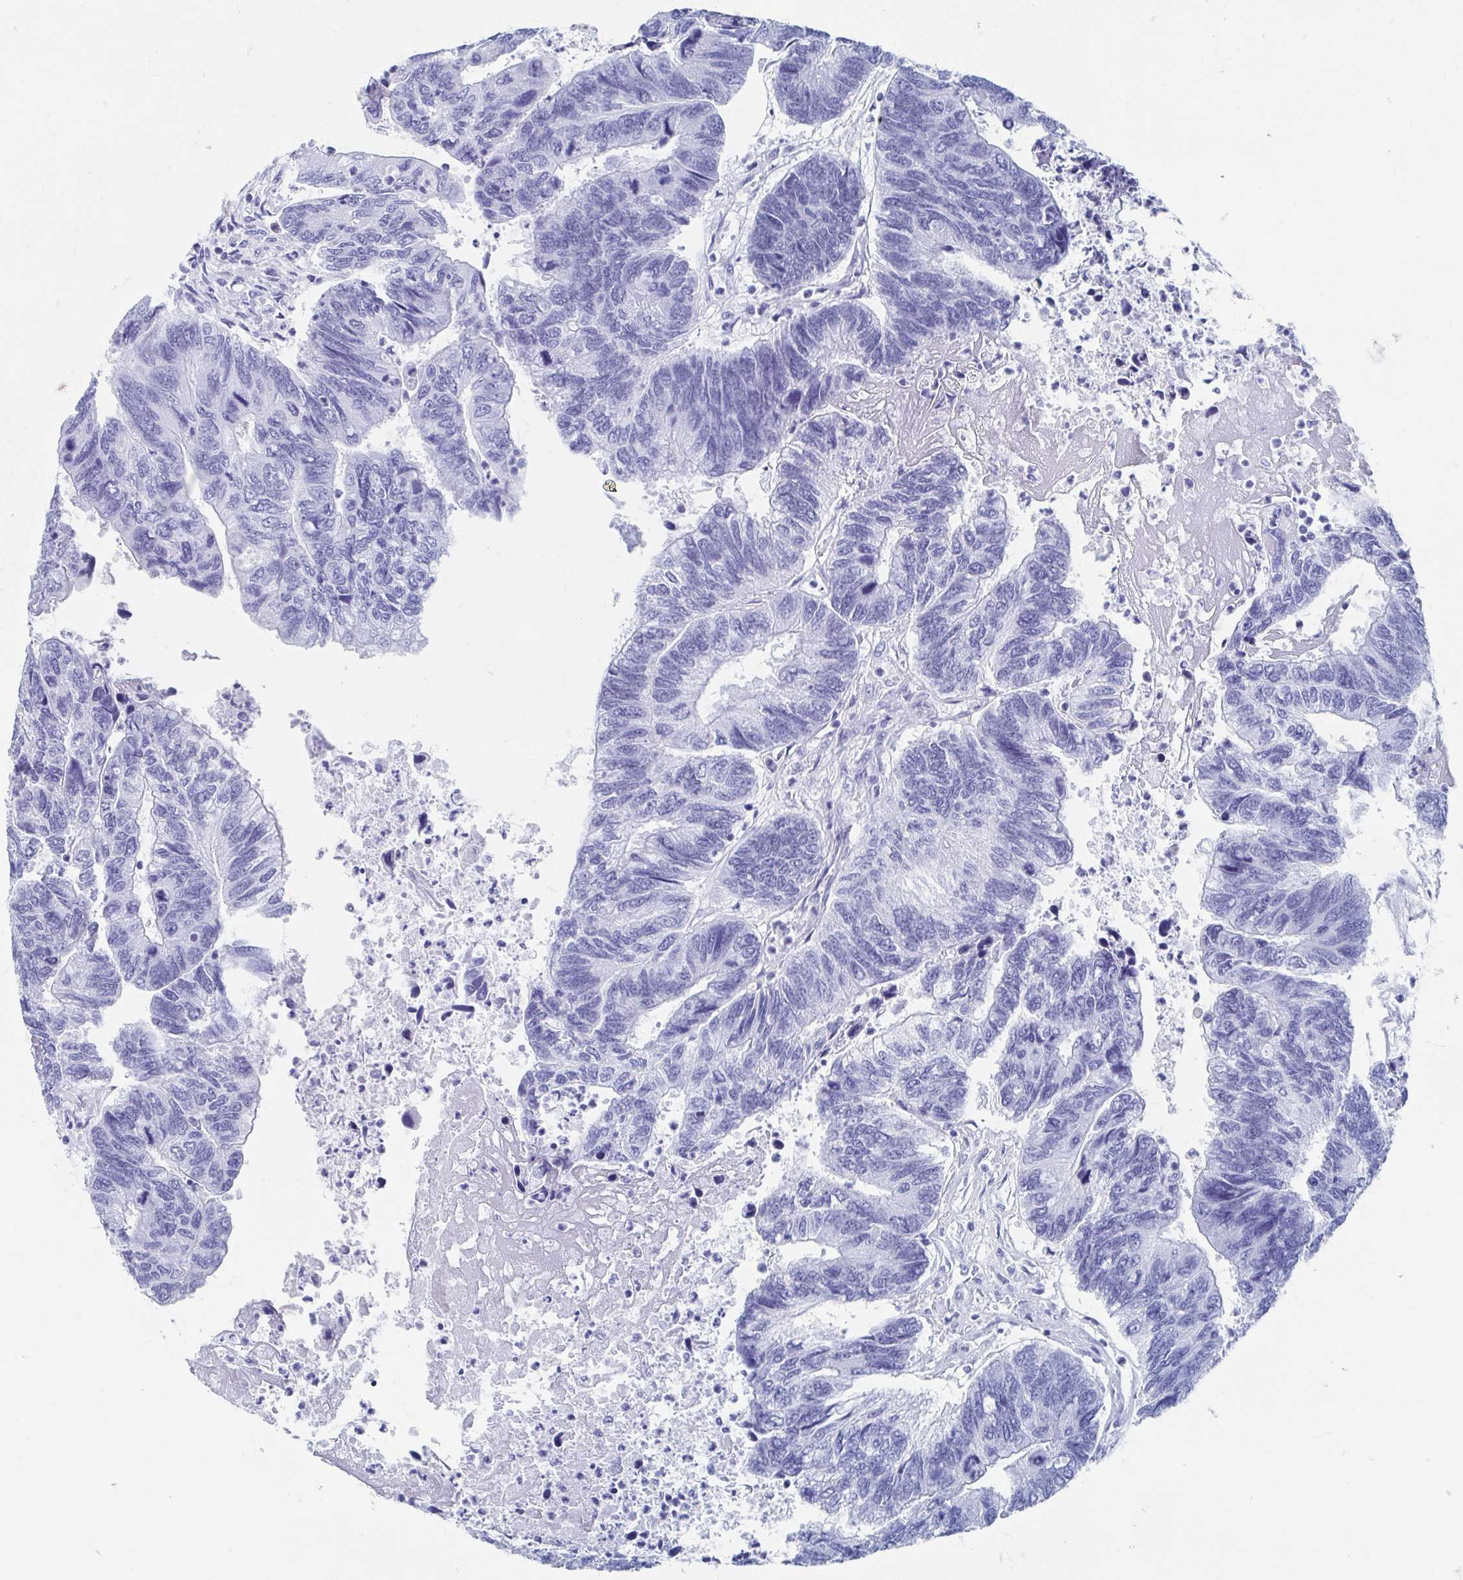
{"staining": {"intensity": "negative", "quantity": "none", "location": "none"}, "tissue": "colorectal cancer", "cell_type": "Tumor cells", "image_type": "cancer", "snomed": [{"axis": "morphology", "description": "Adenocarcinoma, NOS"}, {"axis": "topography", "description": "Colon"}], "caption": "Tumor cells are negative for brown protein staining in colorectal cancer.", "gene": "HDGFL1", "patient": {"sex": "female", "age": 67}}